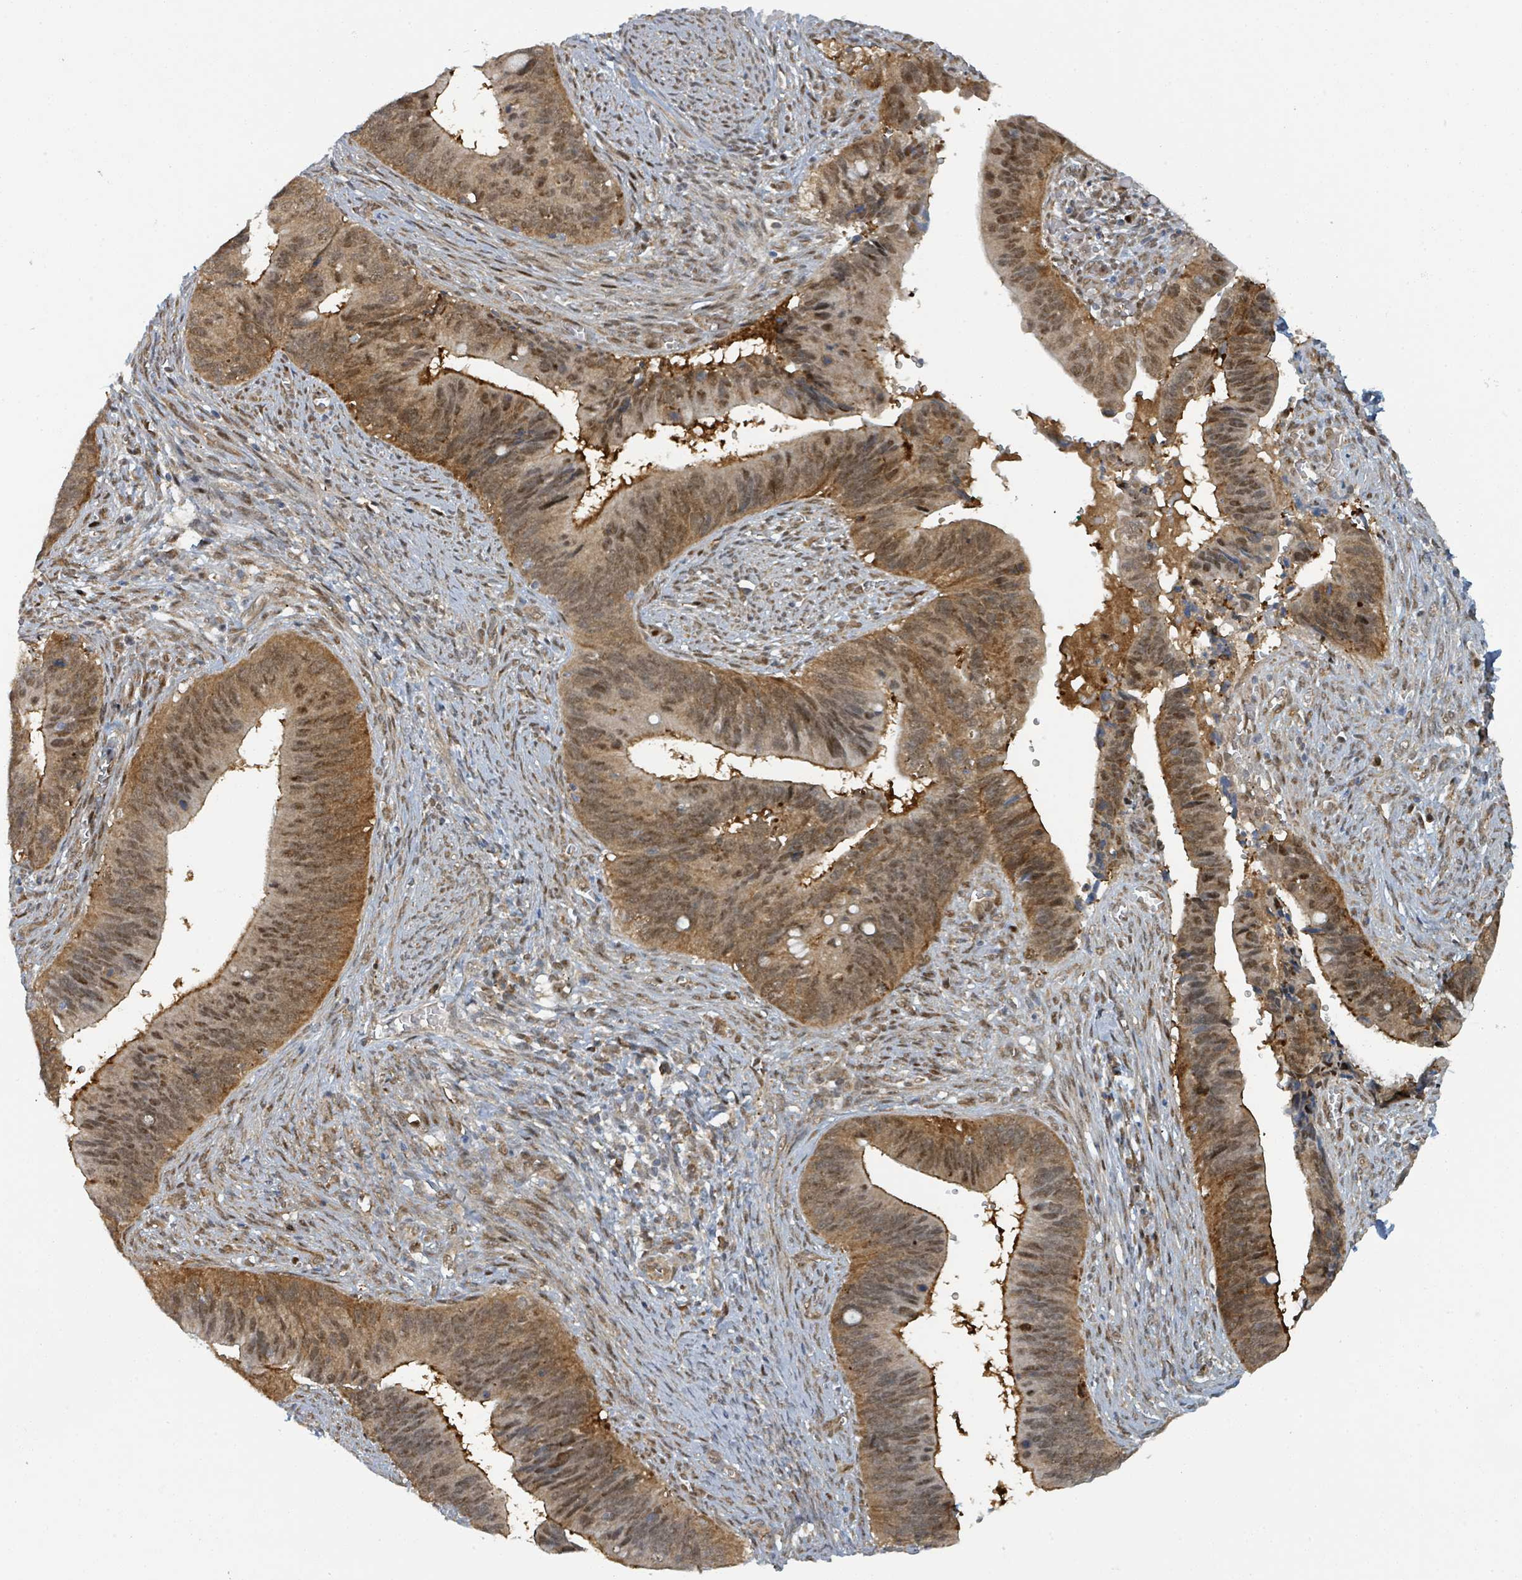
{"staining": {"intensity": "moderate", "quantity": ">75%", "location": "cytoplasmic/membranous,nuclear"}, "tissue": "cervical cancer", "cell_type": "Tumor cells", "image_type": "cancer", "snomed": [{"axis": "morphology", "description": "Adenocarcinoma, NOS"}, {"axis": "topography", "description": "Cervix"}], "caption": "Immunohistochemical staining of cervical adenocarcinoma exhibits medium levels of moderate cytoplasmic/membranous and nuclear staining in about >75% of tumor cells.", "gene": "PSMB7", "patient": {"sex": "female", "age": 42}}